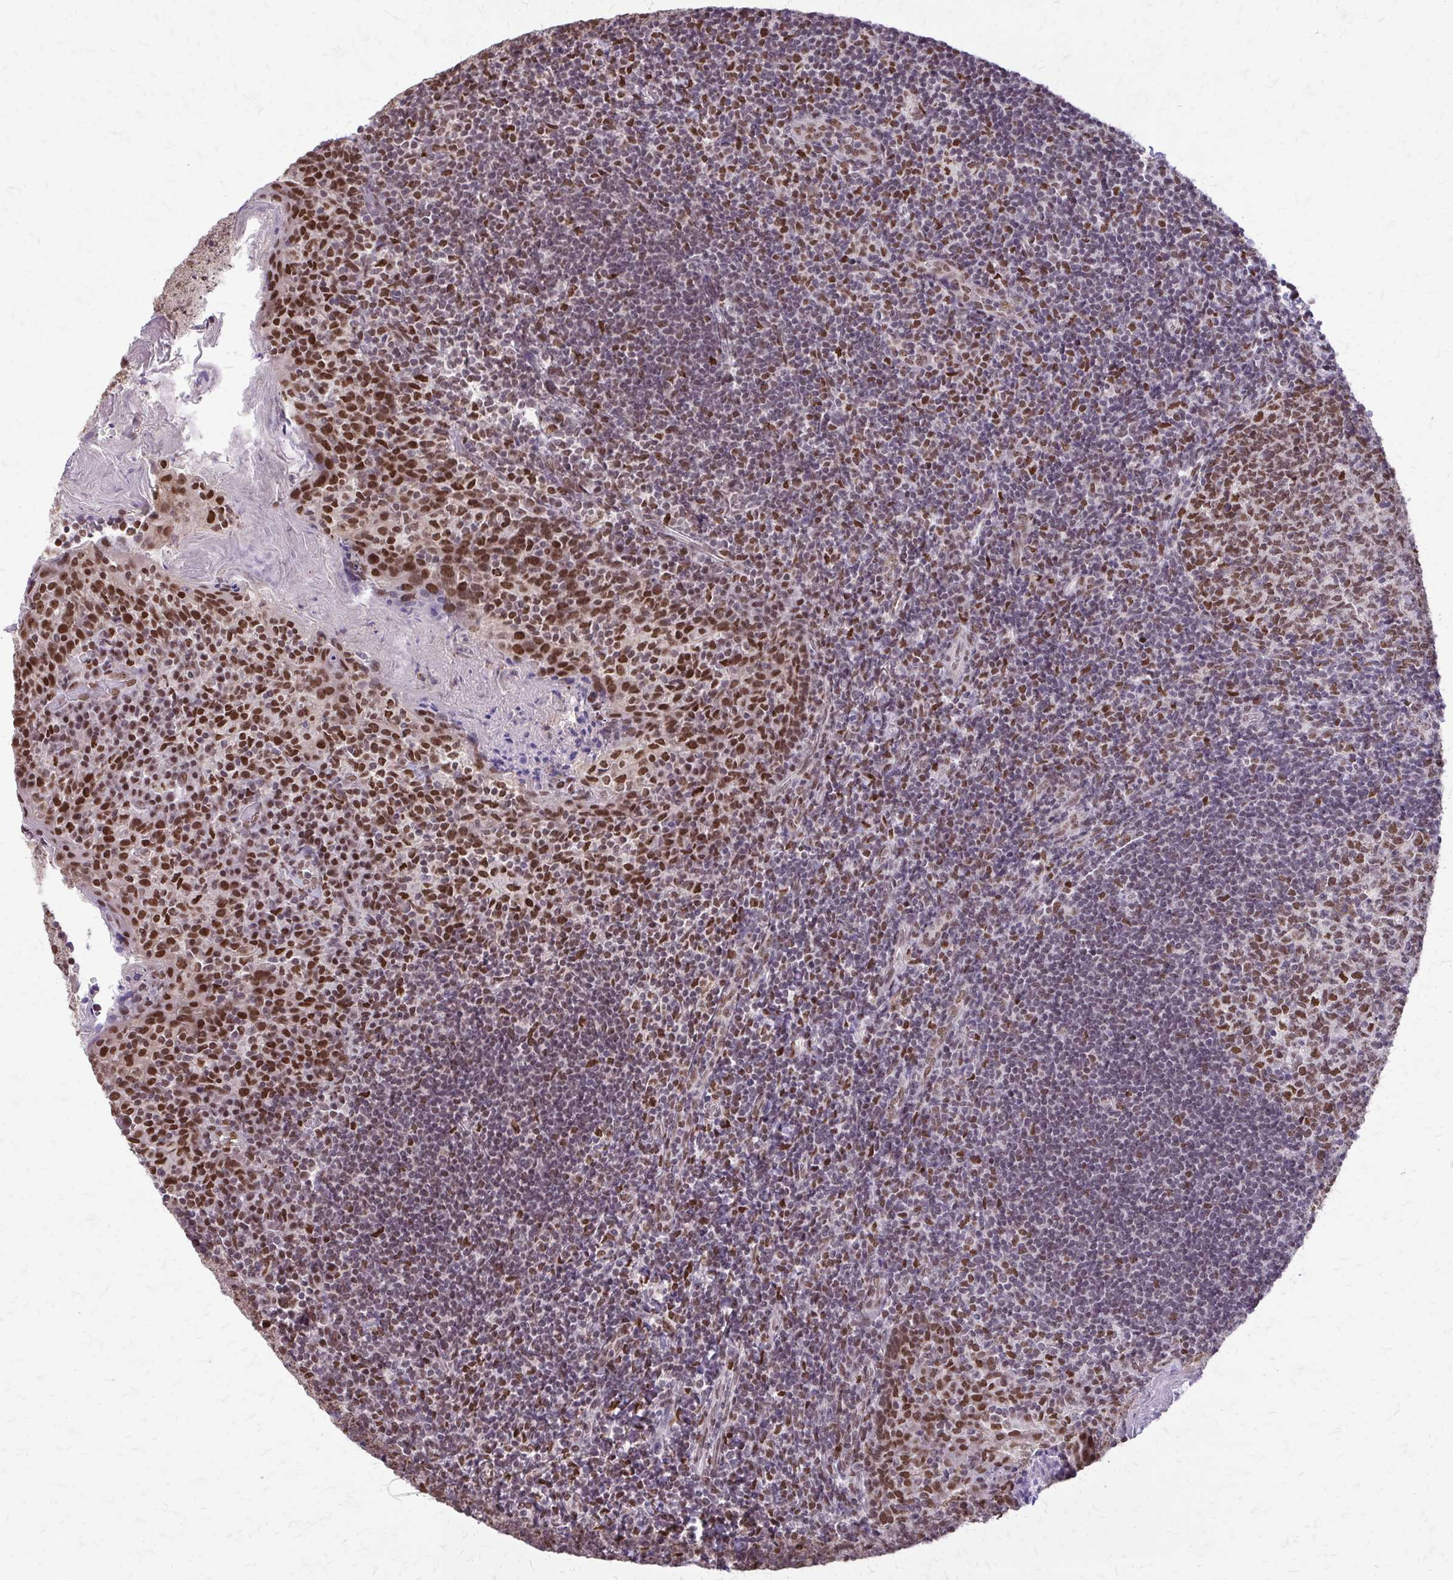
{"staining": {"intensity": "moderate", "quantity": ">75%", "location": "nuclear"}, "tissue": "tonsil", "cell_type": "Germinal center cells", "image_type": "normal", "snomed": [{"axis": "morphology", "description": "Normal tissue, NOS"}, {"axis": "topography", "description": "Tonsil"}], "caption": "Immunohistochemistry micrograph of unremarkable human tonsil stained for a protein (brown), which exhibits medium levels of moderate nuclear expression in approximately >75% of germinal center cells.", "gene": "TTF1", "patient": {"sex": "female", "age": 10}}